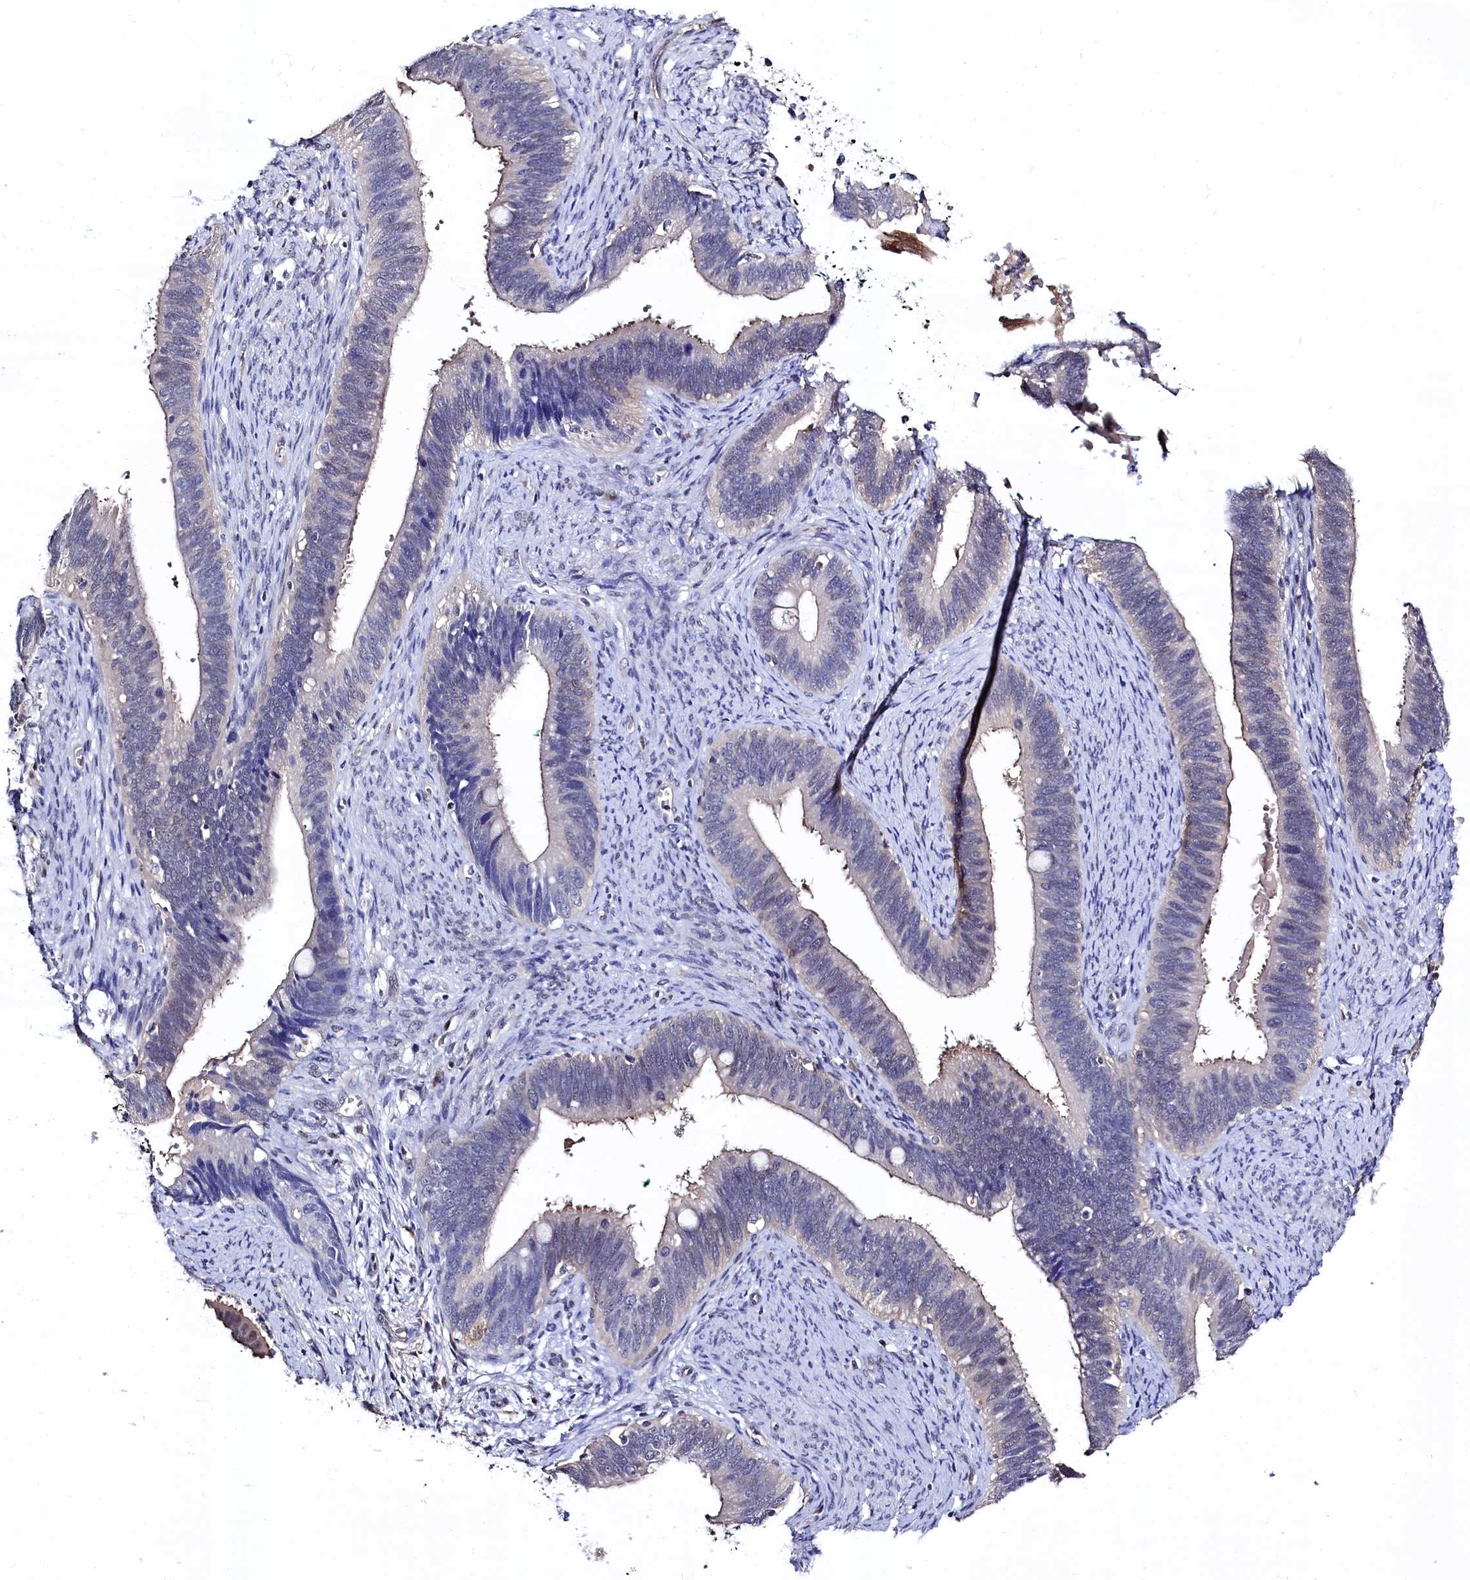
{"staining": {"intensity": "weak", "quantity": "<25%", "location": "cytoplasmic/membranous"}, "tissue": "cervical cancer", "cell_type": "Tumor cells", "image_type": "cancer", "snomed": [{"axis": "morphology", "description": "Adenocarcinoma, NOS"}, {"axis": "topography", "description": "Cervix"}], "caption": "Immunohistochemistry (IHC) of cervical cancer demonstrates no positivity in tumor cells. (DAB (3,3'-diaminobenzidine) immunohistochemistry, high magnification).", "gene": "C11orf54", "patient": {"sex": "female", "age": 42}}